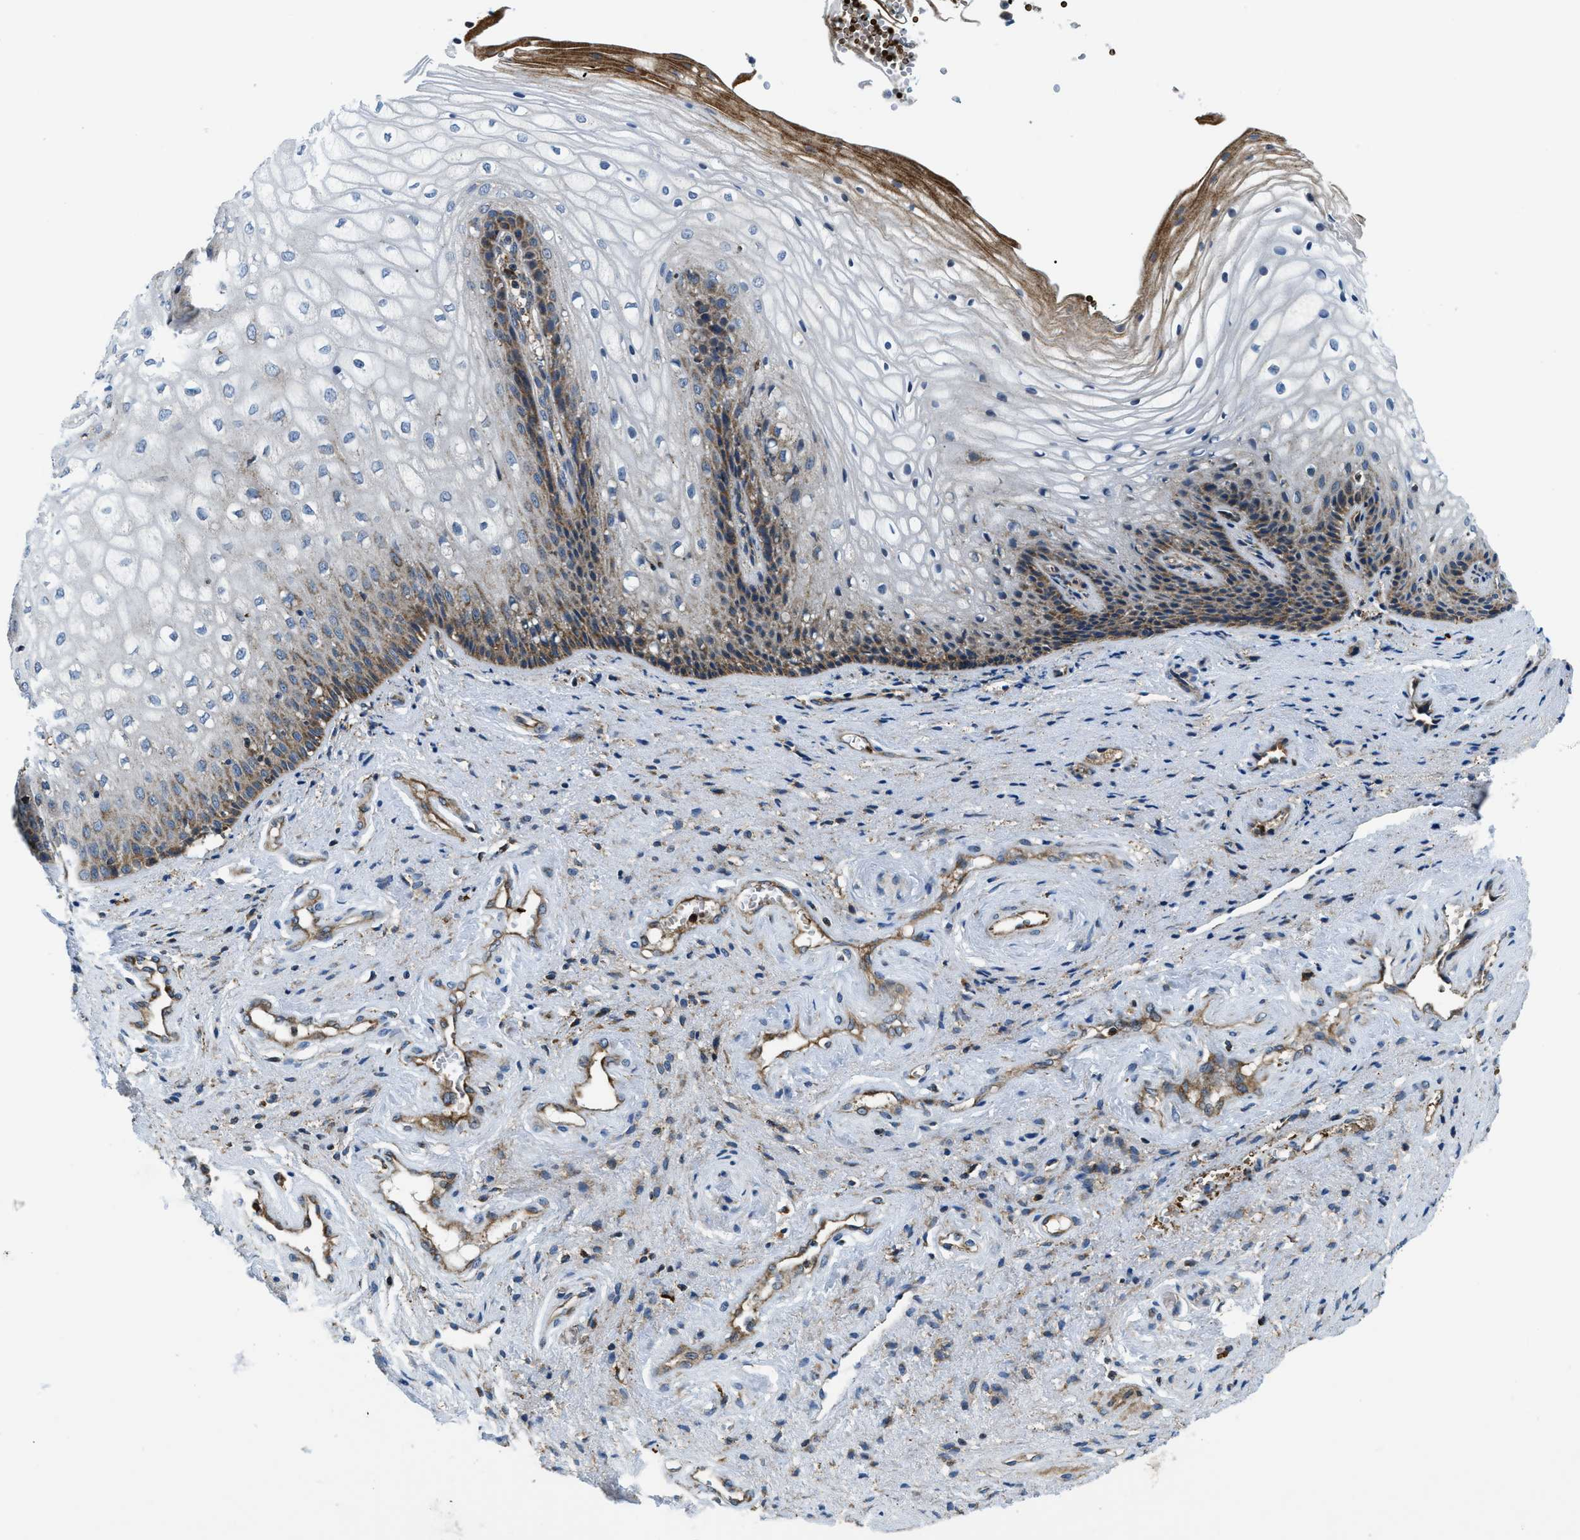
{"staining": {"intensity": "moderate", "quantity": "<25%", "location": "cytoplasmic/membranous"}, "tissue": "vagina", "cell_type": "Squamous epithelial cells", "image_type": "normal", "snomed": [{"axis": "morphology", "description": "Normal tissue, NOS"}, {"axis": "topography", "description": "Vagina"}], "caption": "Human vagina stained with a brown dye demonstrates moderate cytoplasmic/membranous positive positivity in approximately <25% of squamous epithelial cells.", "gene": "CSPG4", "patient": {"sex": "female", "age": 34}}